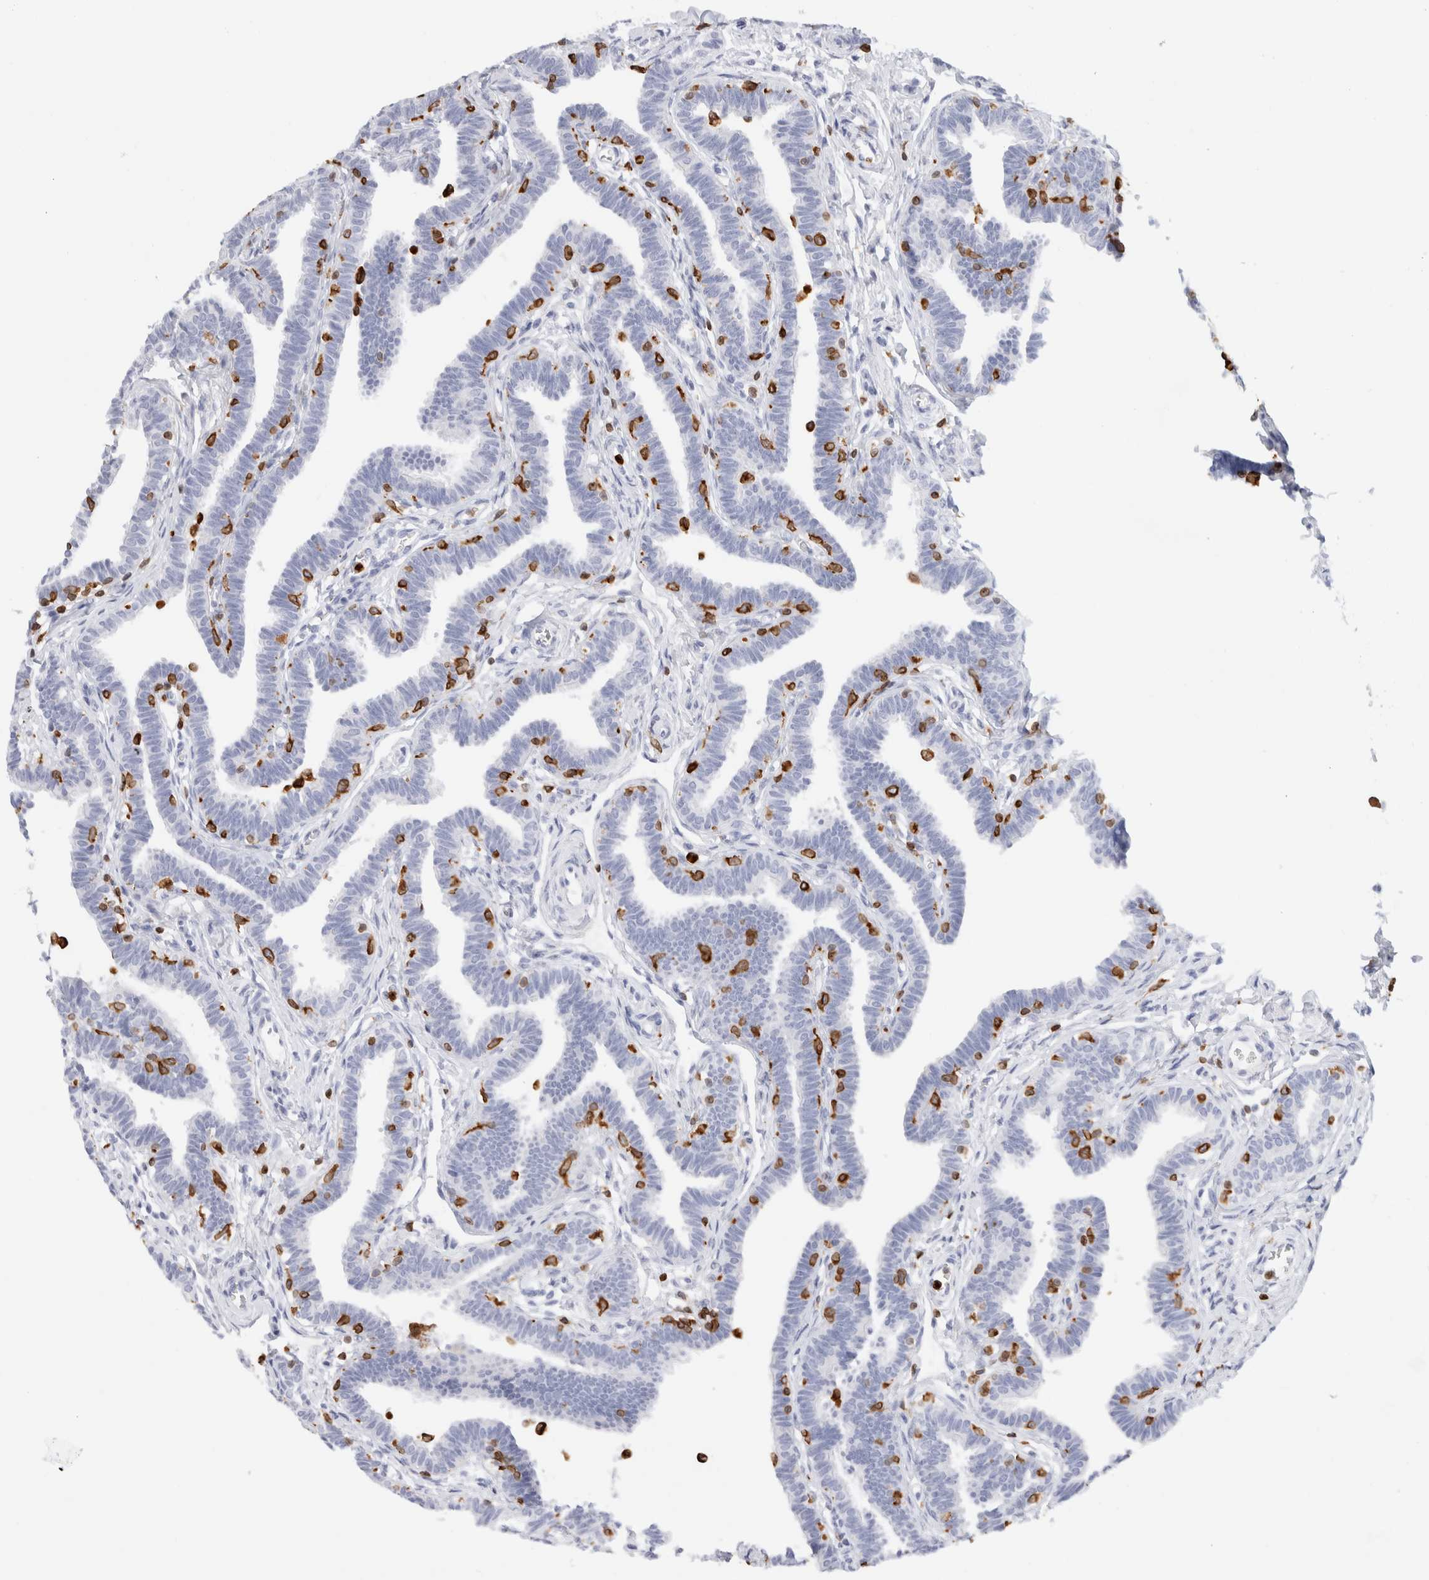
{"staining": {"intensity": "negative", "quantity": "none", "location": "none"}, "tissue": "fallopian tube", "cell_type": "Glandular cells", "image_type": "normal", "snomed": [{"axis": "morphology", "description": "Normal tissue, NOS"}, {"axis": "topography", "description": "Fallopian tube"}, {"axis": "topography", "description": "Ovary"}], "caption": "Micrograph shows no significant protein positivity in glandular cells of benign fallopian tube. Brightfield microscopy of immunohistochemistry stained with DAB (brown) and hematoxylin (blue), captured at high magnification.", "gene": "ALOX5AP", "patient": {"sex": "female", "age": 23}}